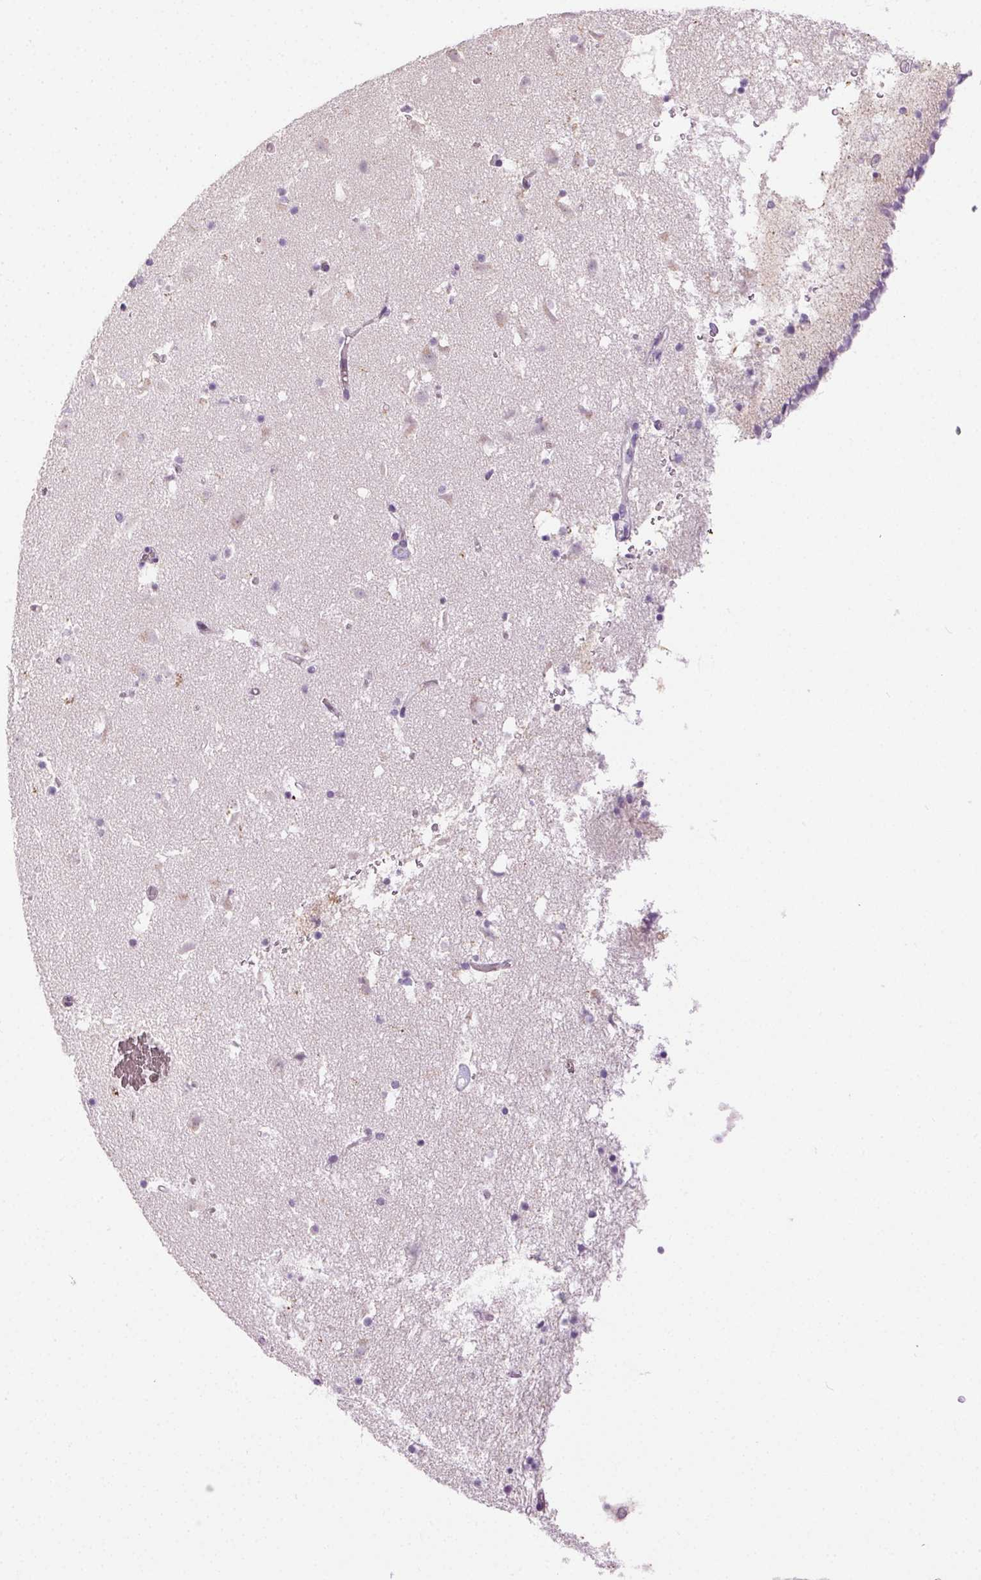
{"staining": {"intensity": "negative", "quantity": "none", "location": "none"}, "tissue": "caudate", "cell_type": "Glial cells", "image_type": "normal", "snomed": [{"axis": "morphology", "description": "Normal tissue, NOS"}, {"axis": "topography", "description": "Lateral ventricle wall"}], "caption": "An immunohistochemistry (IHC) micrograph of normal caudate is shown. There is no staining in glial cells of caudate.", "gene": "BPIFB2", "patient": {"sex": "female", "age": 42}}